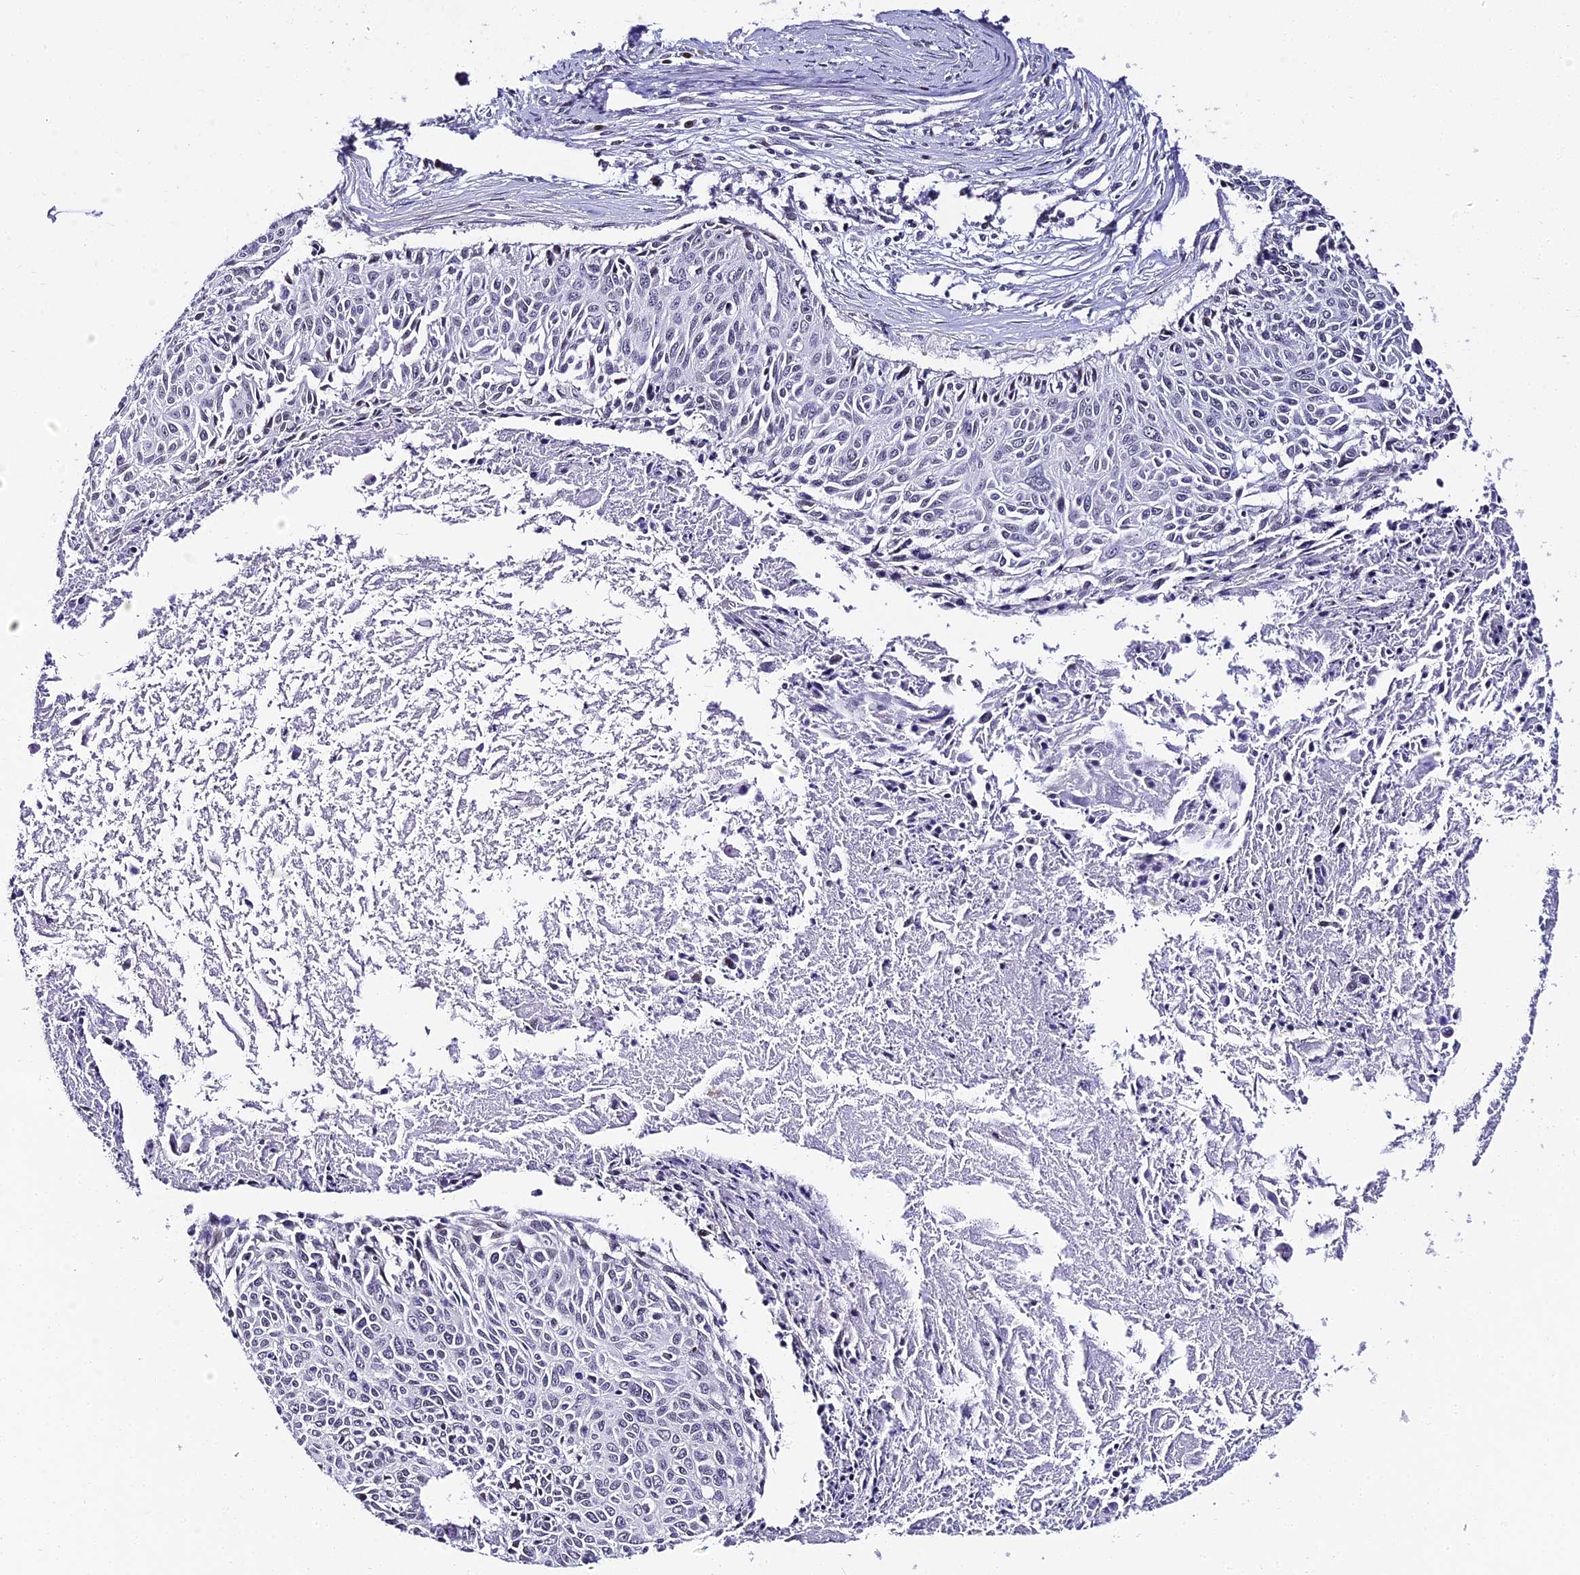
{"staining": {"intensity": "weak", "quantity": "<25%", "location": "nuclear"}, "tissue": "cervical cancer", "cell_type": "Tumor cells", "image_type": "cancer", "snomed": [{"axis": "morphology", "description": "Squamous cell carcinoma, NOS"}, {"axis": "topography", "description": "Cervix"}], "caption": "High magnification brightfield microscopy of squamous cell carcinoma (cervical) stained with DAB (brown) and counterstained with hematoxylin (blue): tumor cells show no significant positivity. The staining was performed using DAB (3,3'-diaminobenzidine) to visualize the protein expression in brown, while the nuclei were stained in blue with hematoxylin (Magnification: 20x).", "gene": "ABHD14A-ACY1", "patient": {"sex": "female", "age": 55}}